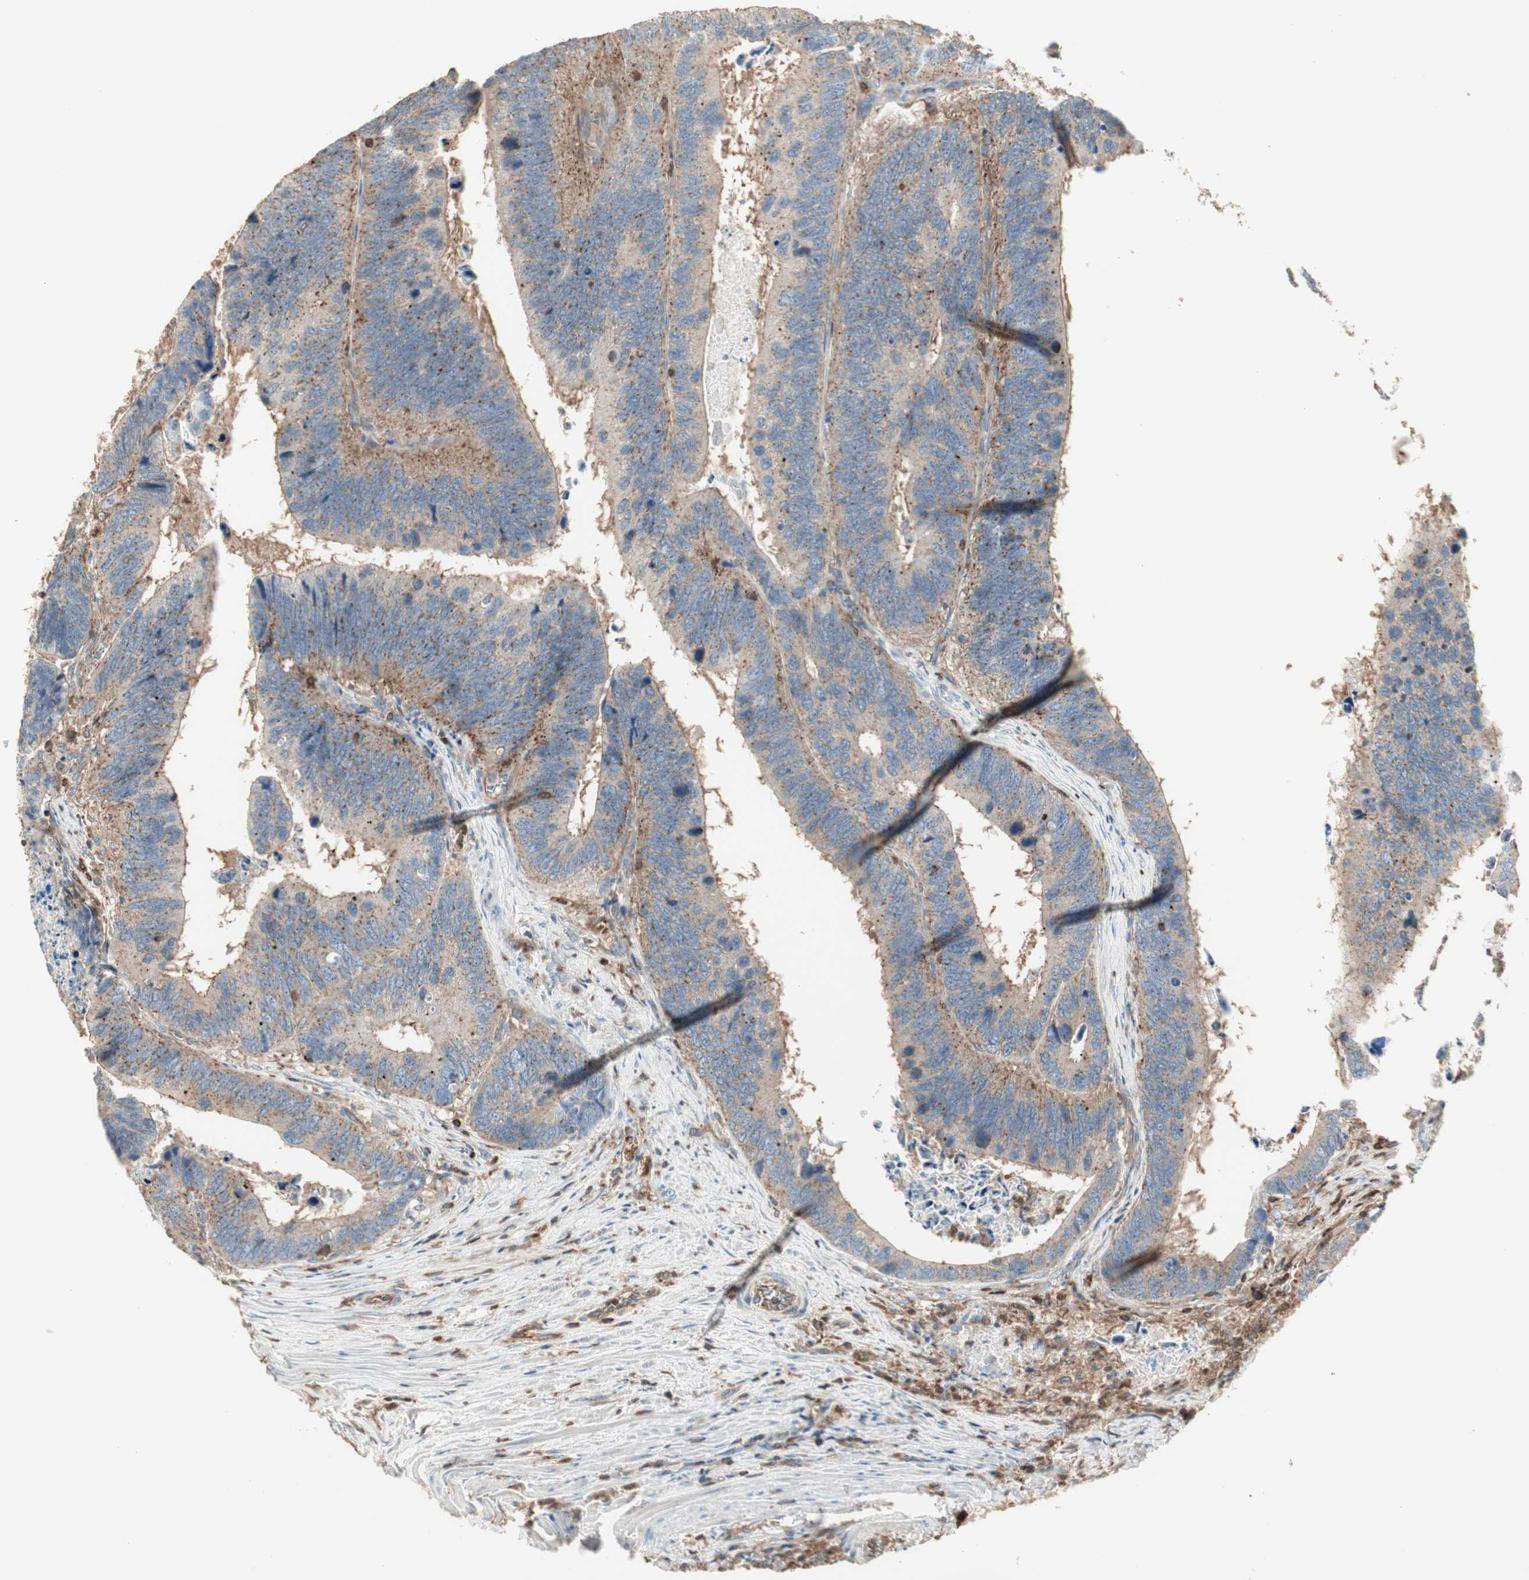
{"staining": {"intensity": "moderate", "quantity": ">75%", "location": "cytoplasmic/membranous"}, "tissue": "colorectal cancer", "cell_type": "Tumor cells", "image_type": "cancer", "snomed": [{"axis": "morphology", "description": "Adenocarcinoma, NOS"}, {"axis": "topography", "description": "Colon"}], "caption": "Immunohistochemical staining of human colorectal cancer (adenocarcinoma) displays medium levels of moderate cytoplasmic/membranous protein positivity in approximately >75% of tumor cells.", "gene": "CRLF3", "patient": {"sex": "male", "age": 72}}